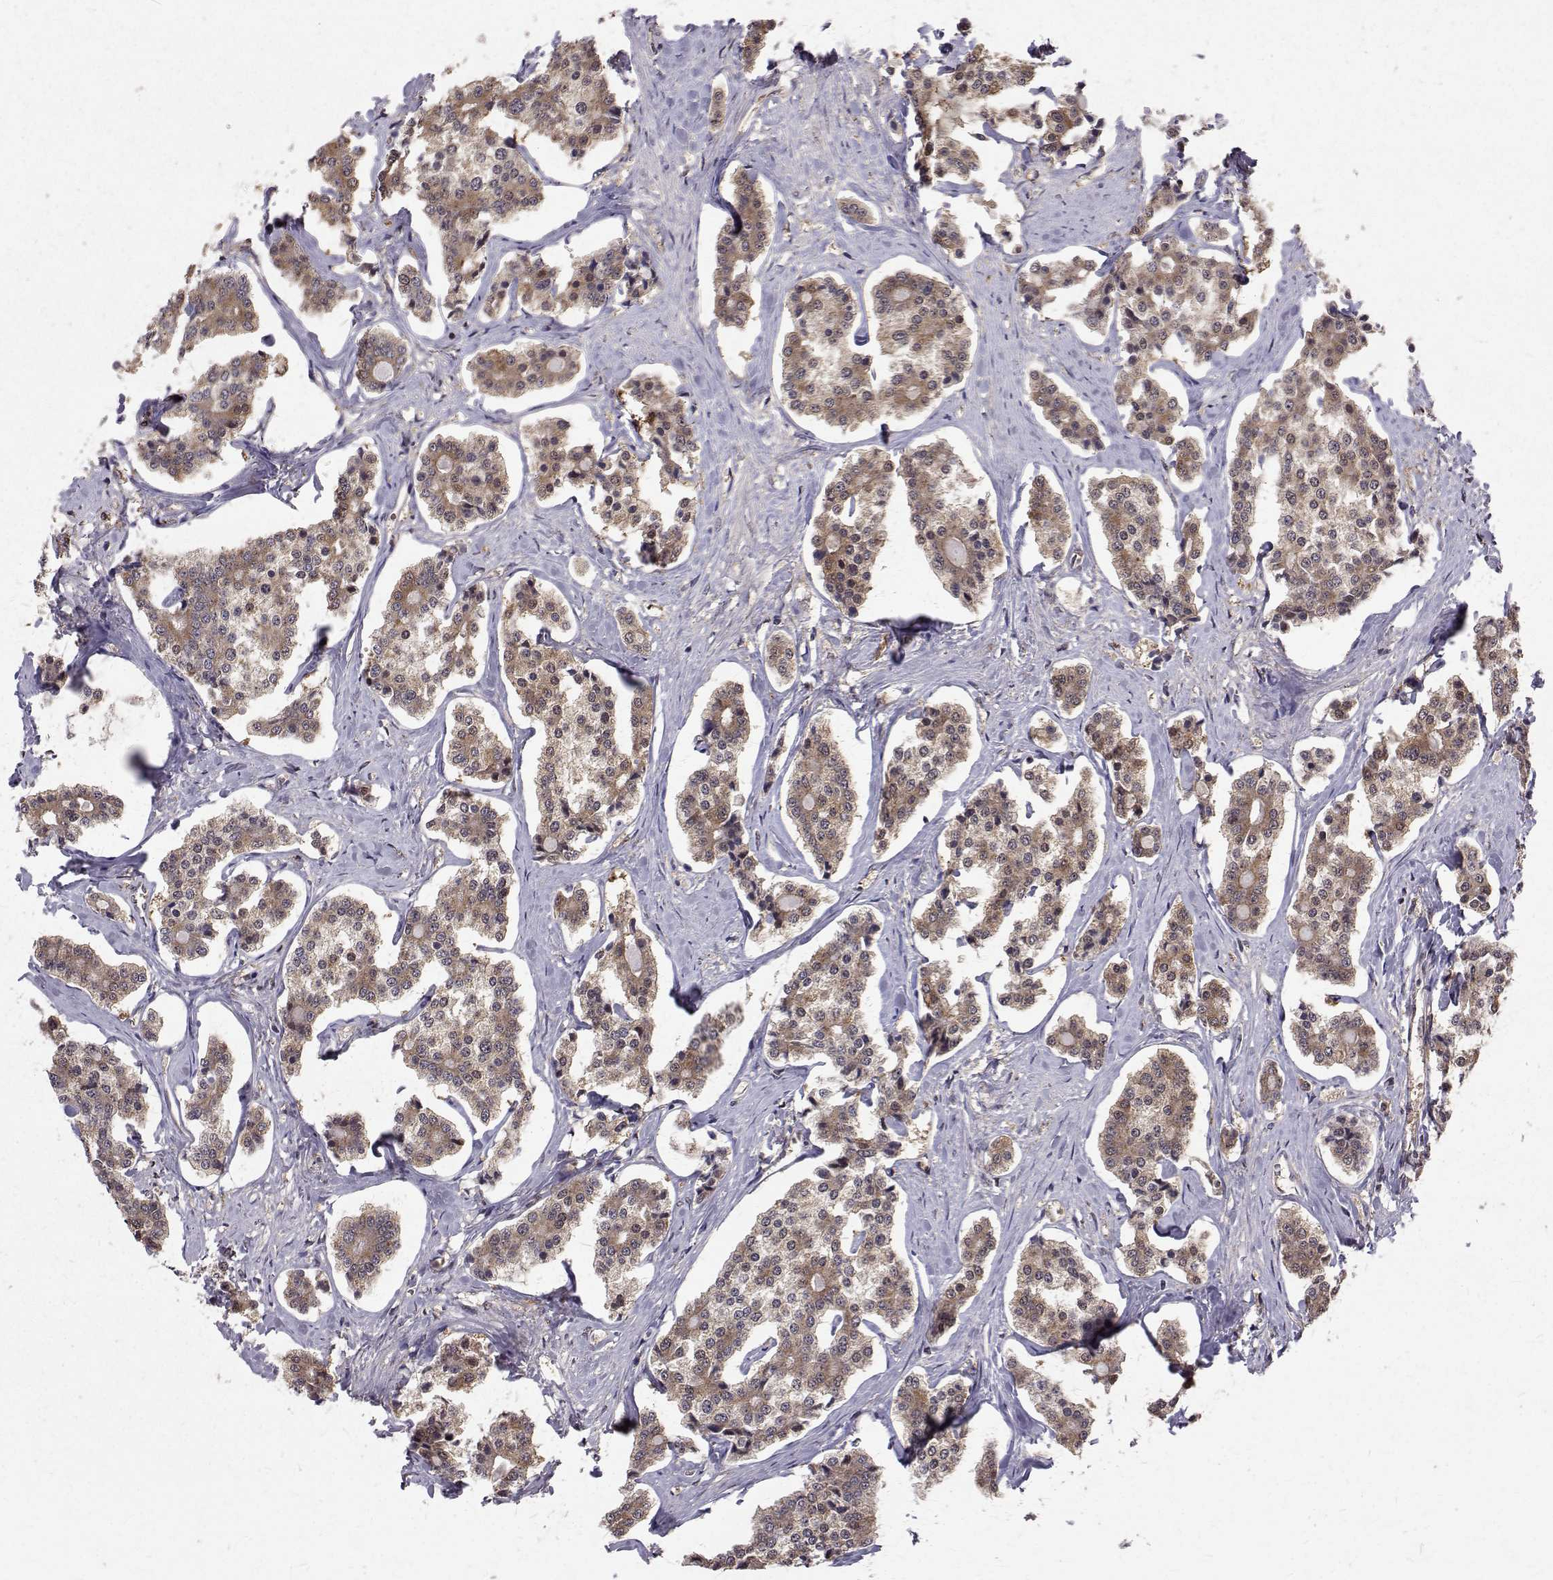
{"staining": {"intensity": "weak", "quantity": ">75%", "location": "cytoplasmic/membranous,nuclear"}, "tissue": "carcinoid", "cell_type": "Tumor cells", "image_type": "cancer", "snomed": [{"axis": "morphology", "description": "Carcinoid, malignant, NOS"}, {"axis": "topography", "description": "Small intestine"}], "caption": "Immunohistochemical staining of human carcinoid reveals low levels of weak cytoplasmic/membranous and nuclear protein expression in about >75% of tumor cells.", "gene": "NIF3L1", "patient": {"sex": "female", "age": 65}}